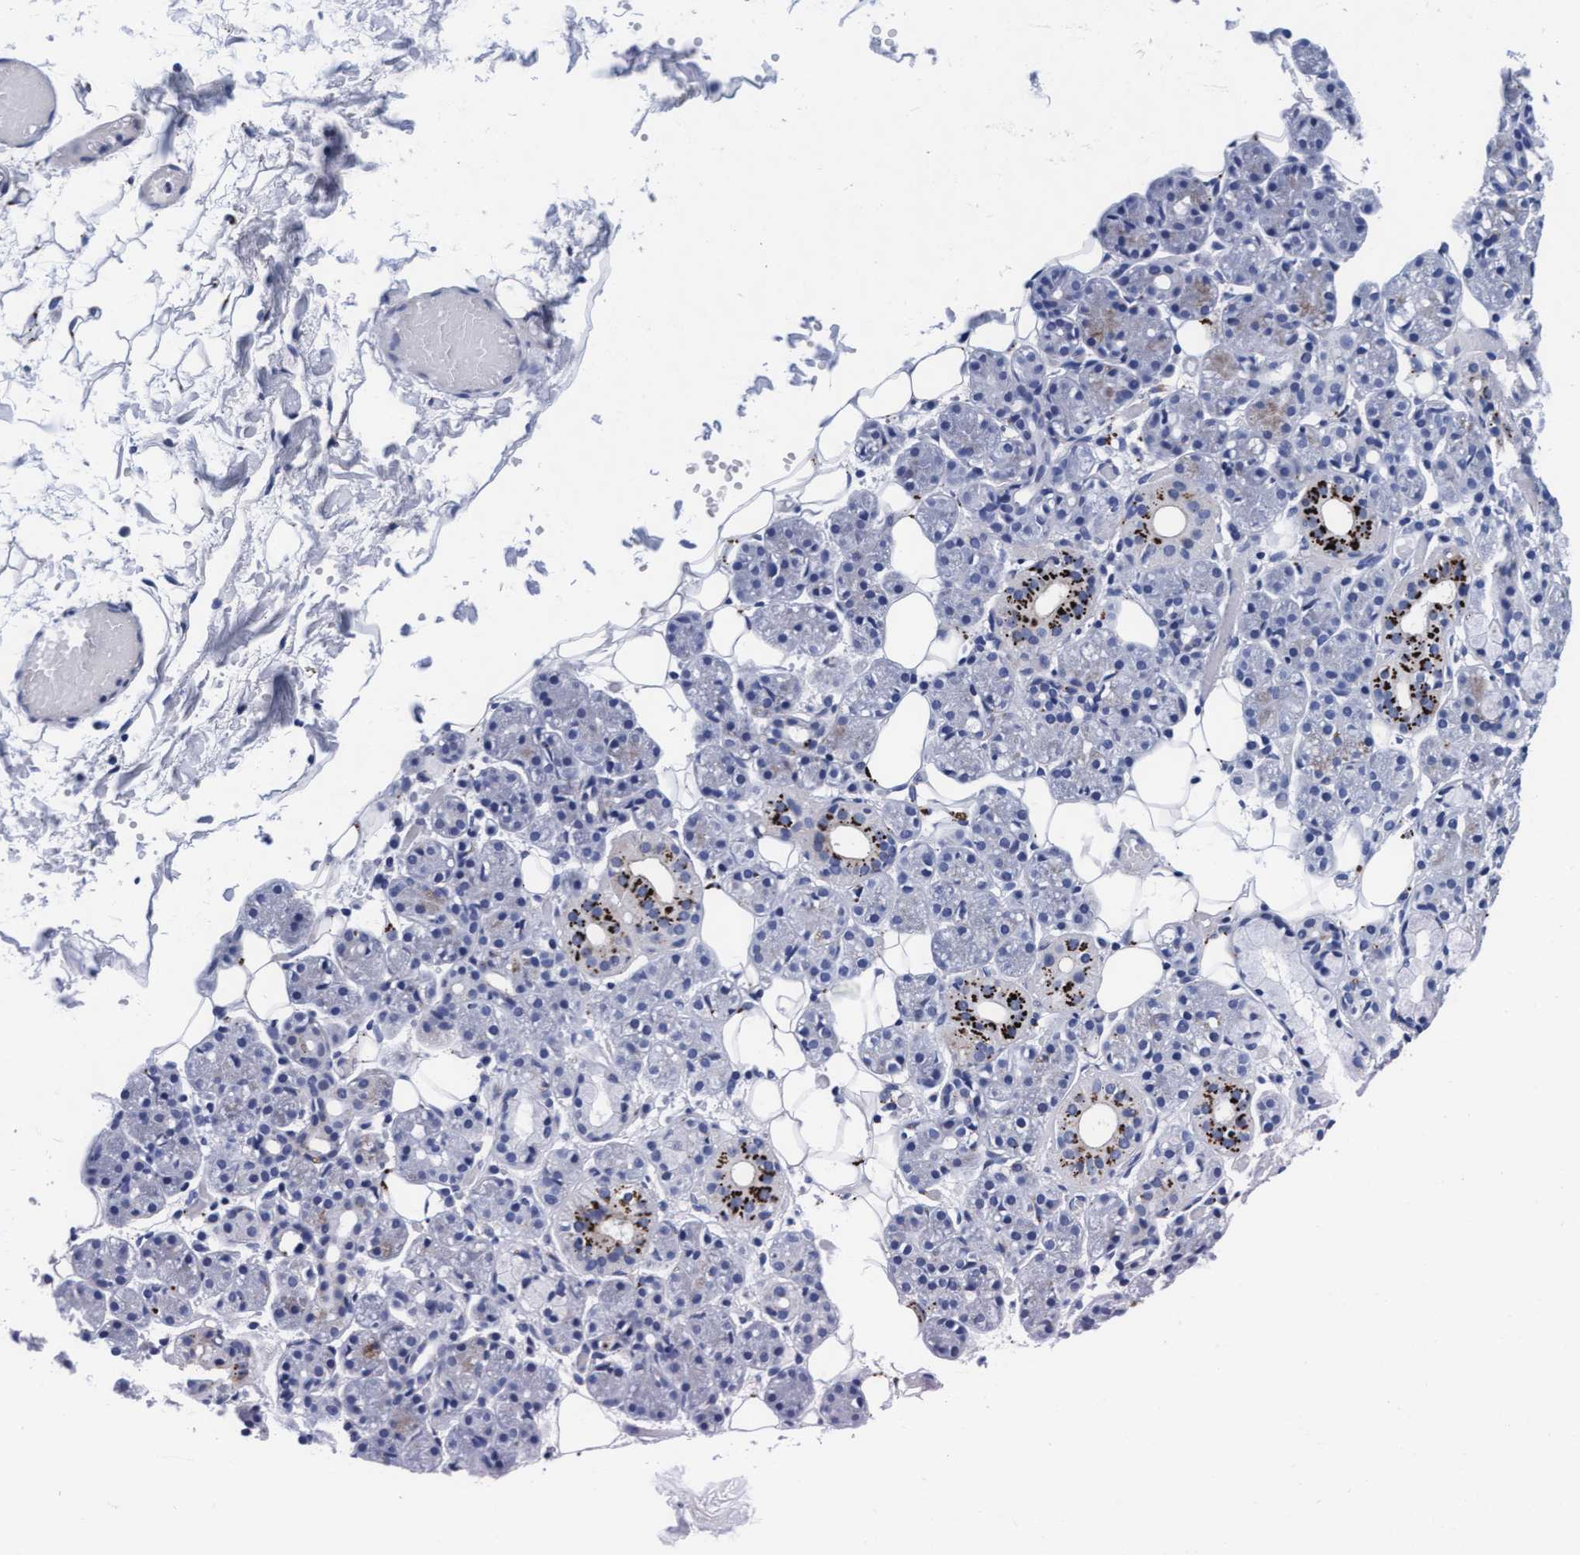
{"staining": {"intensity": "strong", "quantity": "<25%", "location": "cytoplasmic/membranous"}, "tissue": "salivary gland", "cell_type": "Glandular cells", "image_type": "normal", "snomed": [{"axis": "morphology", "description": "Normal tissue, NOS"}, {"axis": "topography", "description": "Salivary gland"}], "caption": "Strong cytoplasmic/membranous staining for a protein is seen in approximately <25% of glandular cells of normal salivary gland using immunohistochemistry.", "gene": "ARSG", "patient": {"sex": "male", "age": 63}}